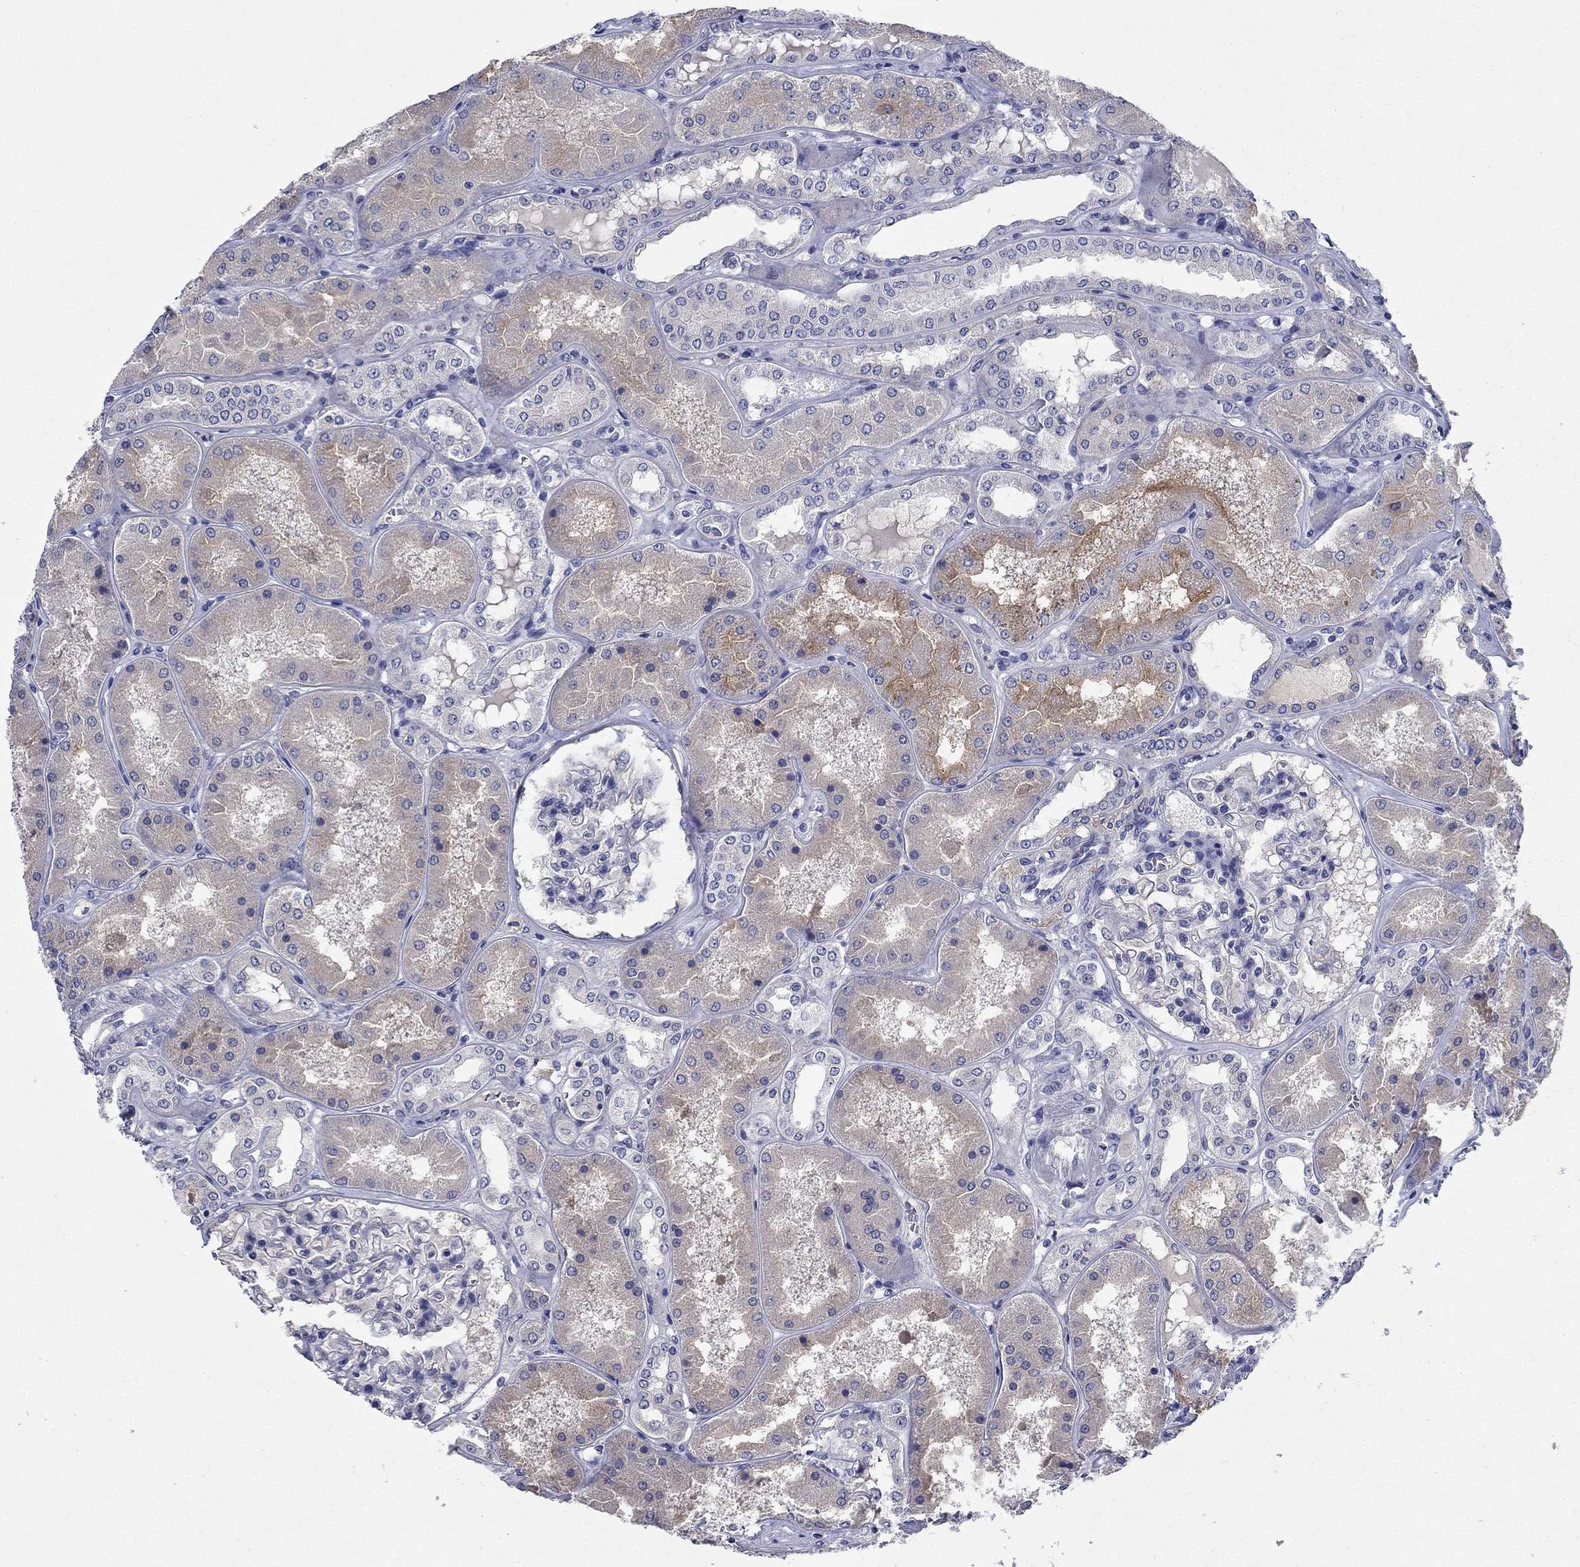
{"staining": {"intensity": "negative", "quantity": "none", "location": "none"}, "tissue": "kidney", "cell_type": "Cells in glomeruli", "image_type": "normal", "snomed": [{"axis": "morphology", "description": "Normal tissue, NOS"}, {"axis": "topography", "description": "Kidney"}], "caption": "IHC of normal kidney reveals no staining in cells in glomeruli. (Stains: DAB IHC with hematoxylin counter stain, Microscopy: brightfield microscopy at high magnification).", "gene": "SULT2B1", "patient": {"sex": "female", "age": 56}}